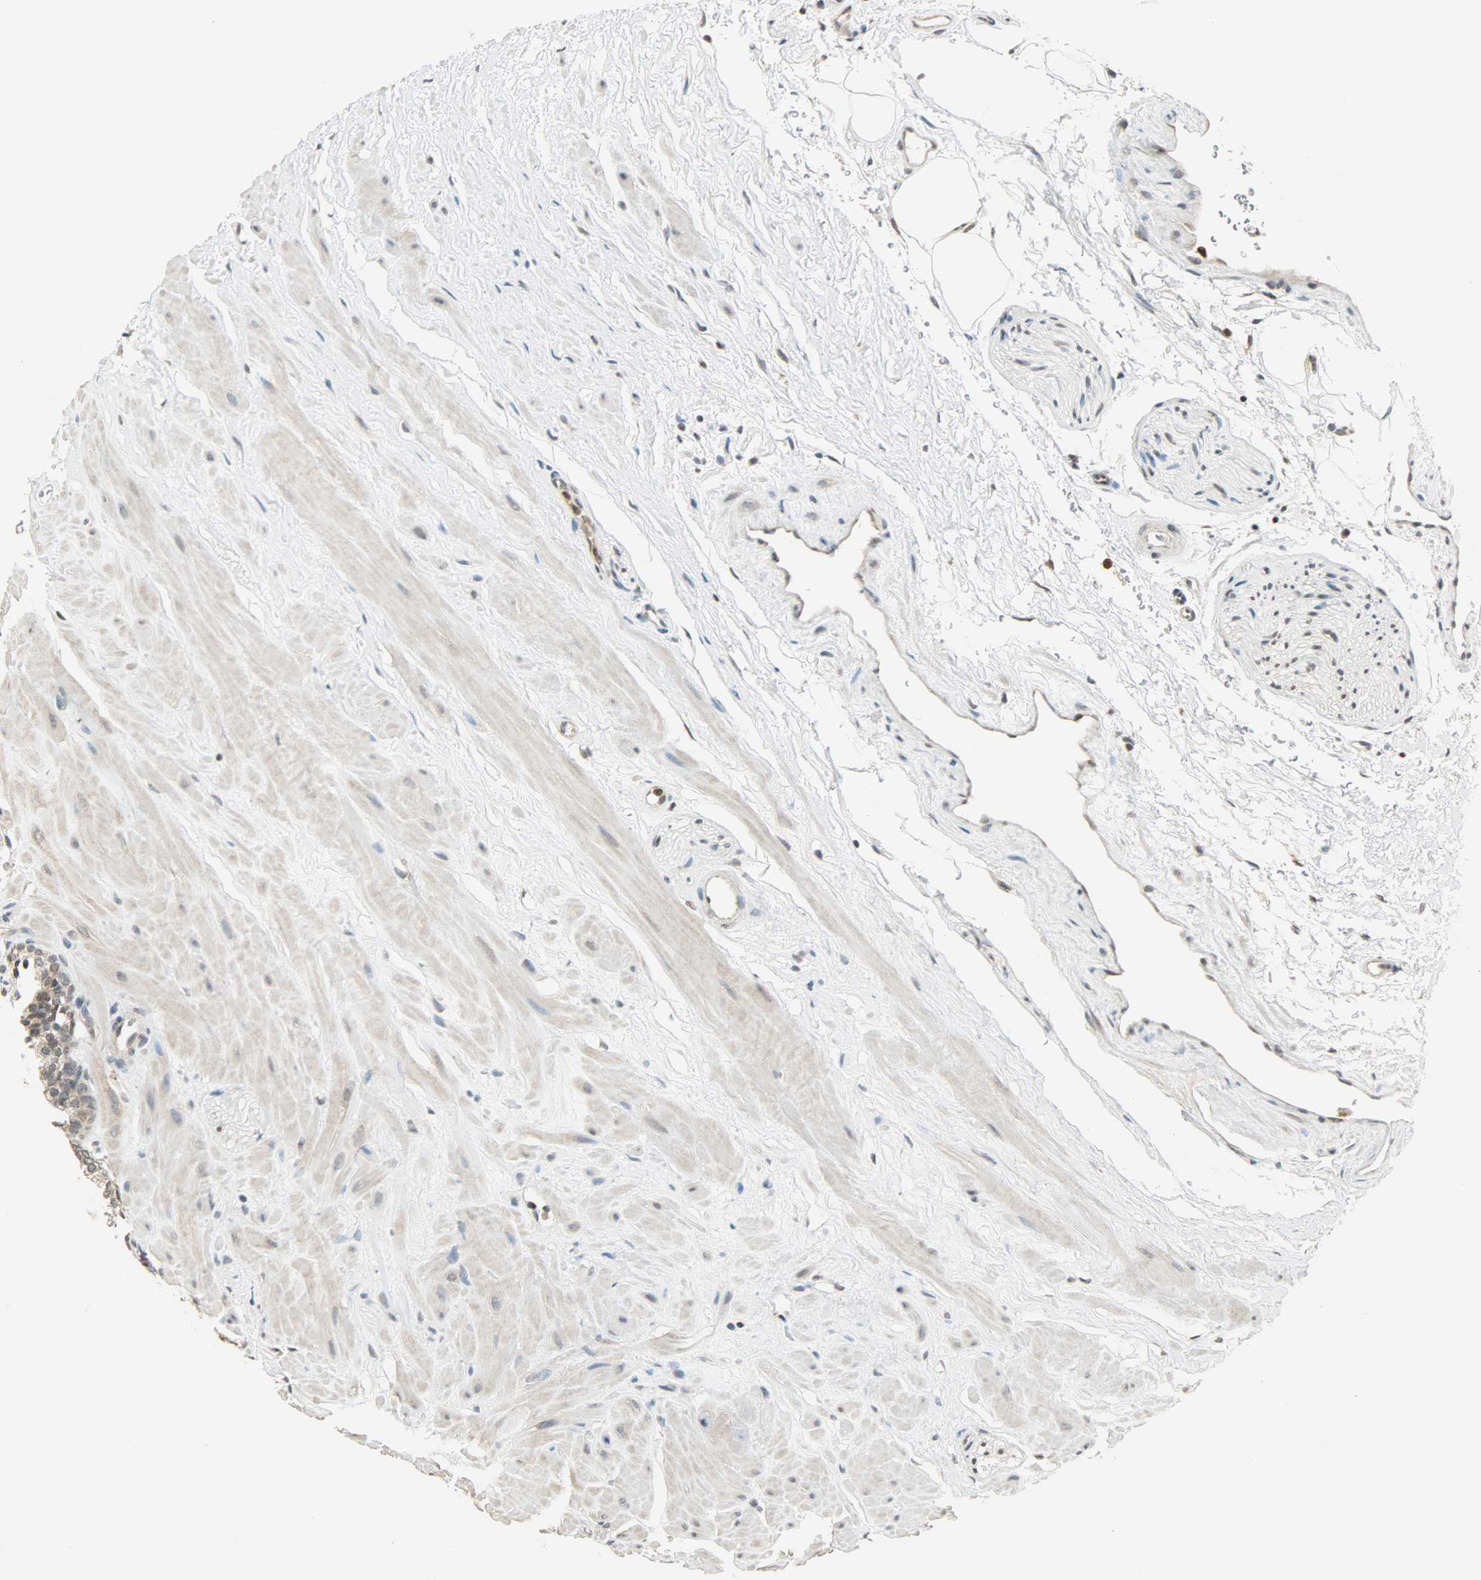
{"staining": {"intensity": "weak", "quantity": "<25%", "location": "nuclear"}, "tissue": "prostate", "cell_type": "Glandular cells", "image_type": "normal", "snomed": [{"axis": "morphology", "description": "Normal tissue, NOS"}, {"axis": "topography", "description": "Prostate"}], "caption": "This is an immunohistochemistry (IHC) image of normal prostate. There is no positivity in glandular cells.", "gene": "SMARCA5", "patient": {"sex": "male", "age": 60}}